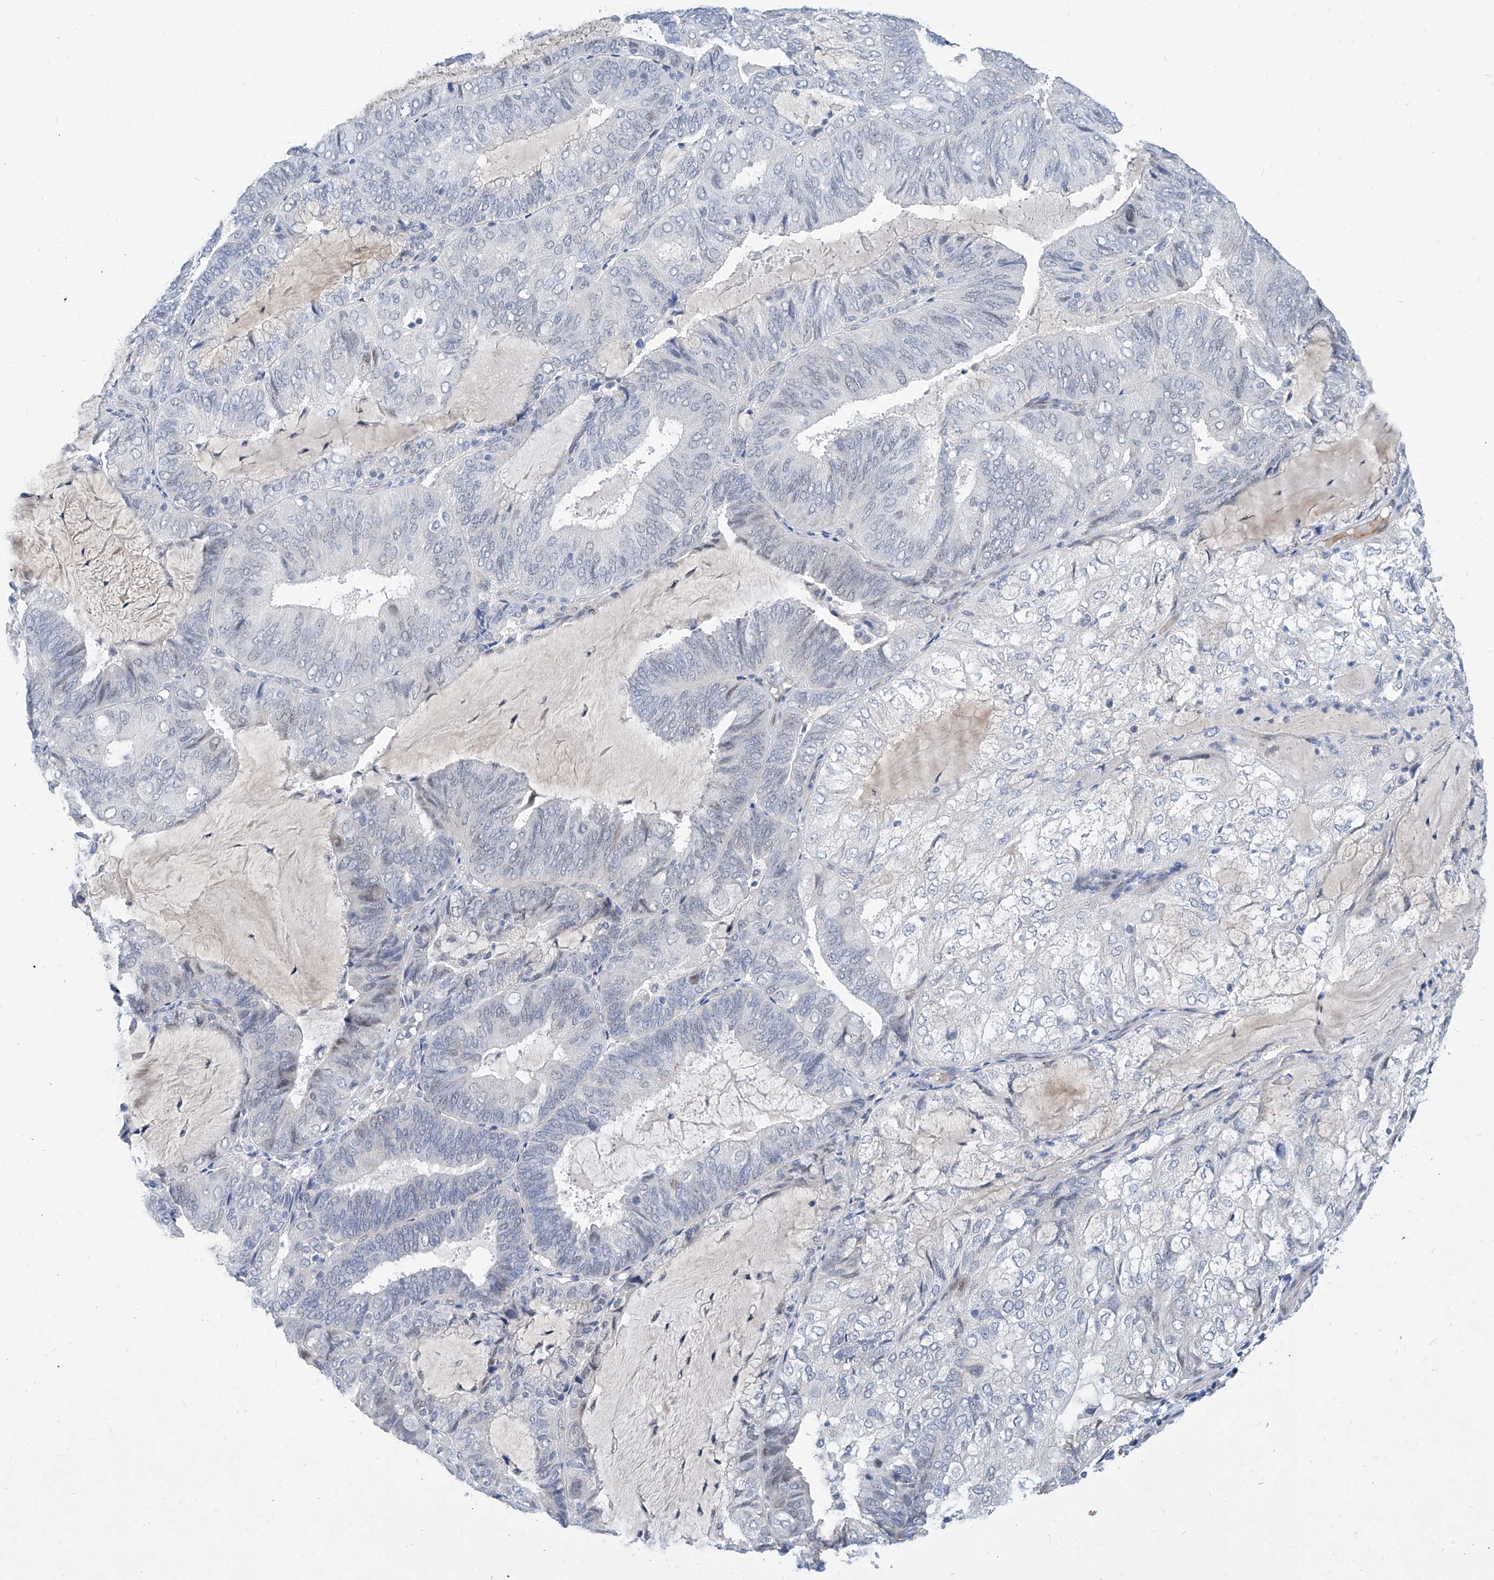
{"staining": {"intensity": "negative", "quantity": "none", "location": "none"}, "tissue": "endometrial cancer", "cell_type": "Tumor cells", "image_type": "cancer", "snomed": [{"axis": "morphology", "description": "Adenocarcinoma, NOS"}, {"axis": "topography", "description": "Endometrium"}], "caption": "Immunohistochemistry of human endometrial cancer (adenocarcinoma) shows no positivity in tumor cells. (Brightfield microscopy of DAB immunohistochemistry (IHC) at high magnification).", "gene": "BPTF", "patient": {"sex": "female", "age": 81}}